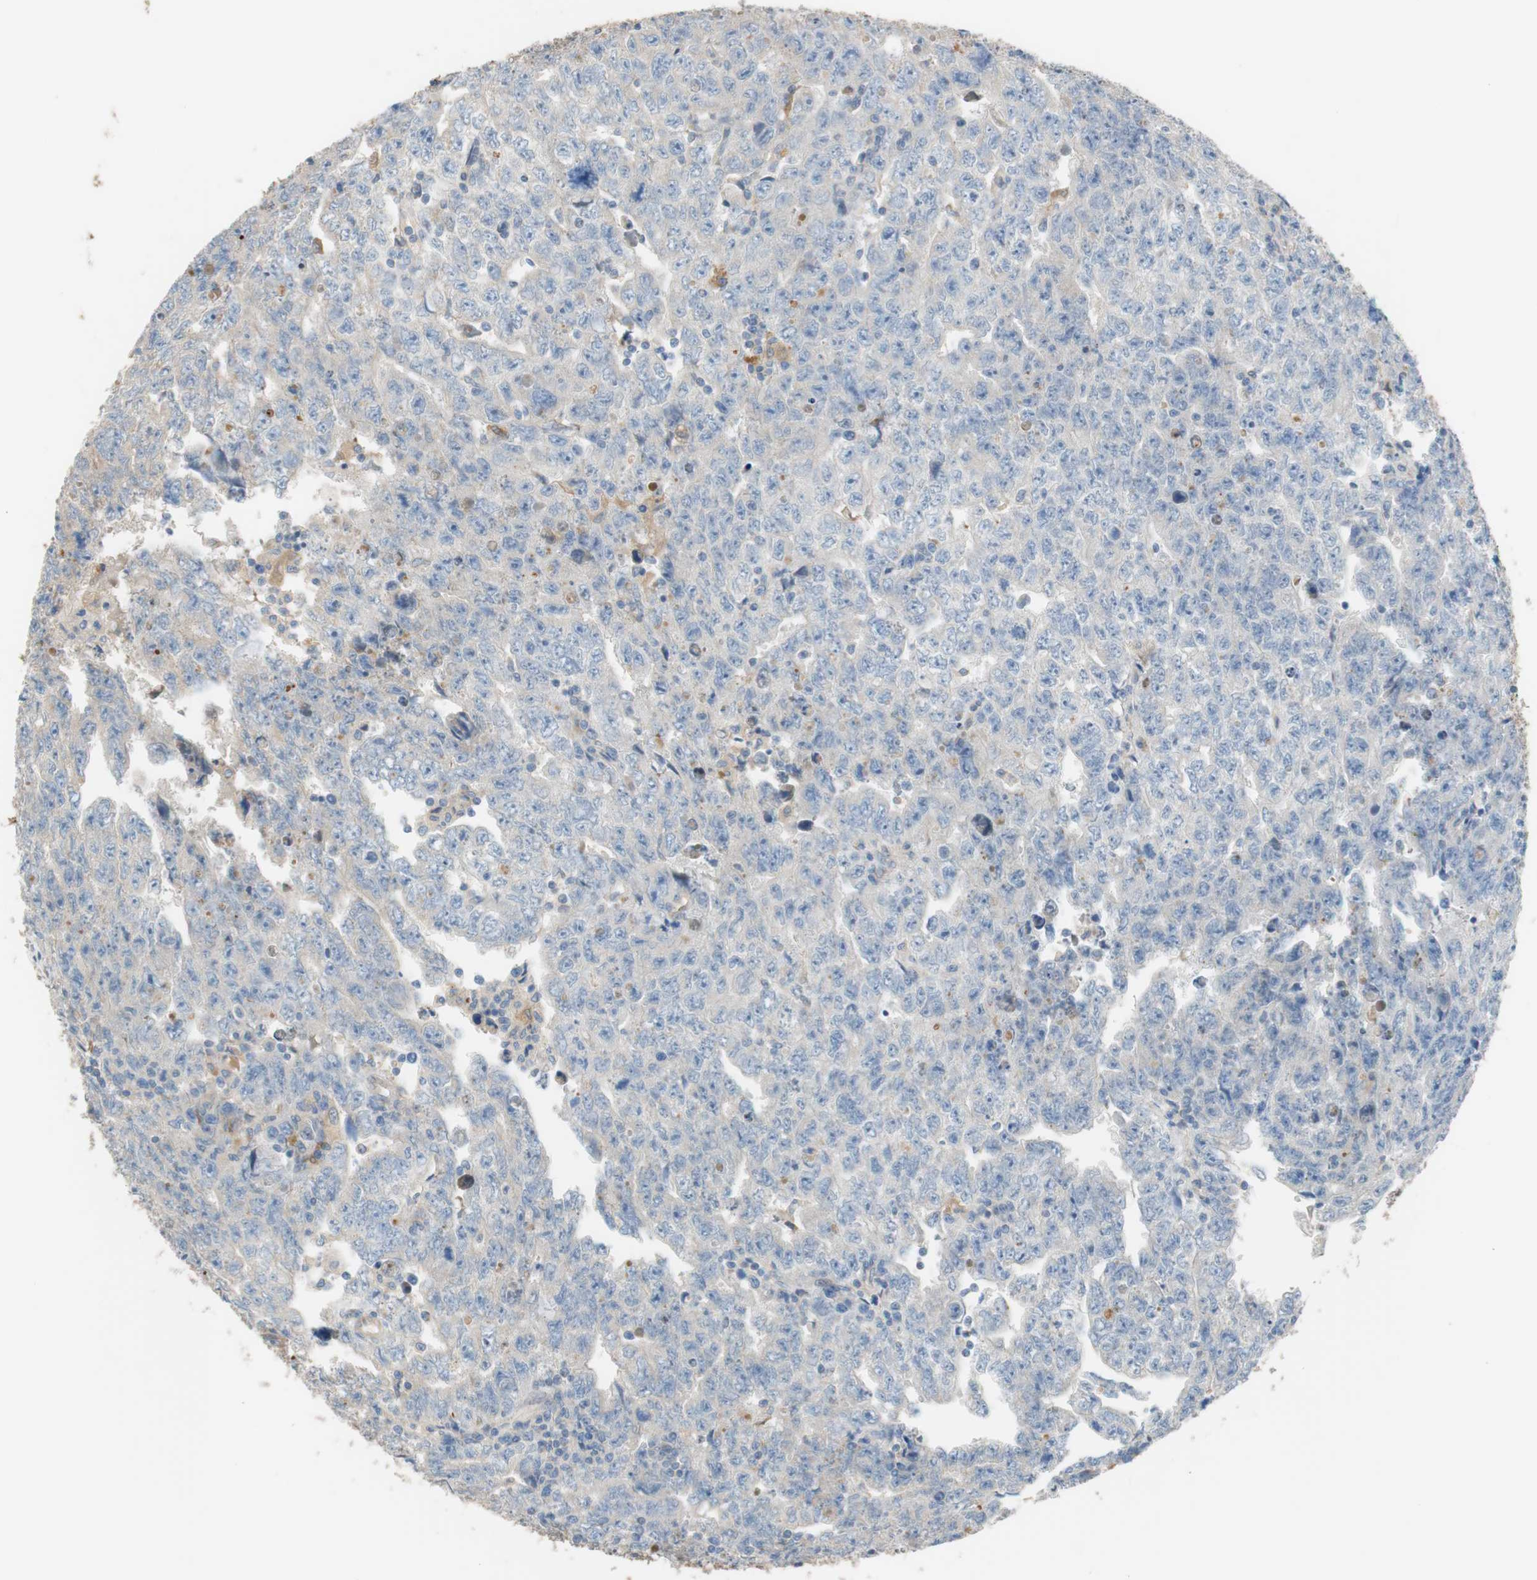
{"staining": {"intensity": "weak", "quantity": ">75%", "location": "cytoplasmic/membranous"}, "tissue": "testis cancer", "cell_type": "Tumor cells", "image_type": "cancer", "snomed": [{"axis": "morphology", "description": "Carcinoma, Embryonal, NOS"}, {"axis": "topography", "description": "Testis"}], "caption": "Protein positivity by immunohistochemistry (IHC) reveals weak cytoplasmic/membranous expression in approximately >75% of tumor cells in embryonal carcinoma (testis).", "gene": "ALDH1A2", "patient": {"sex": "male", "age": 28}}